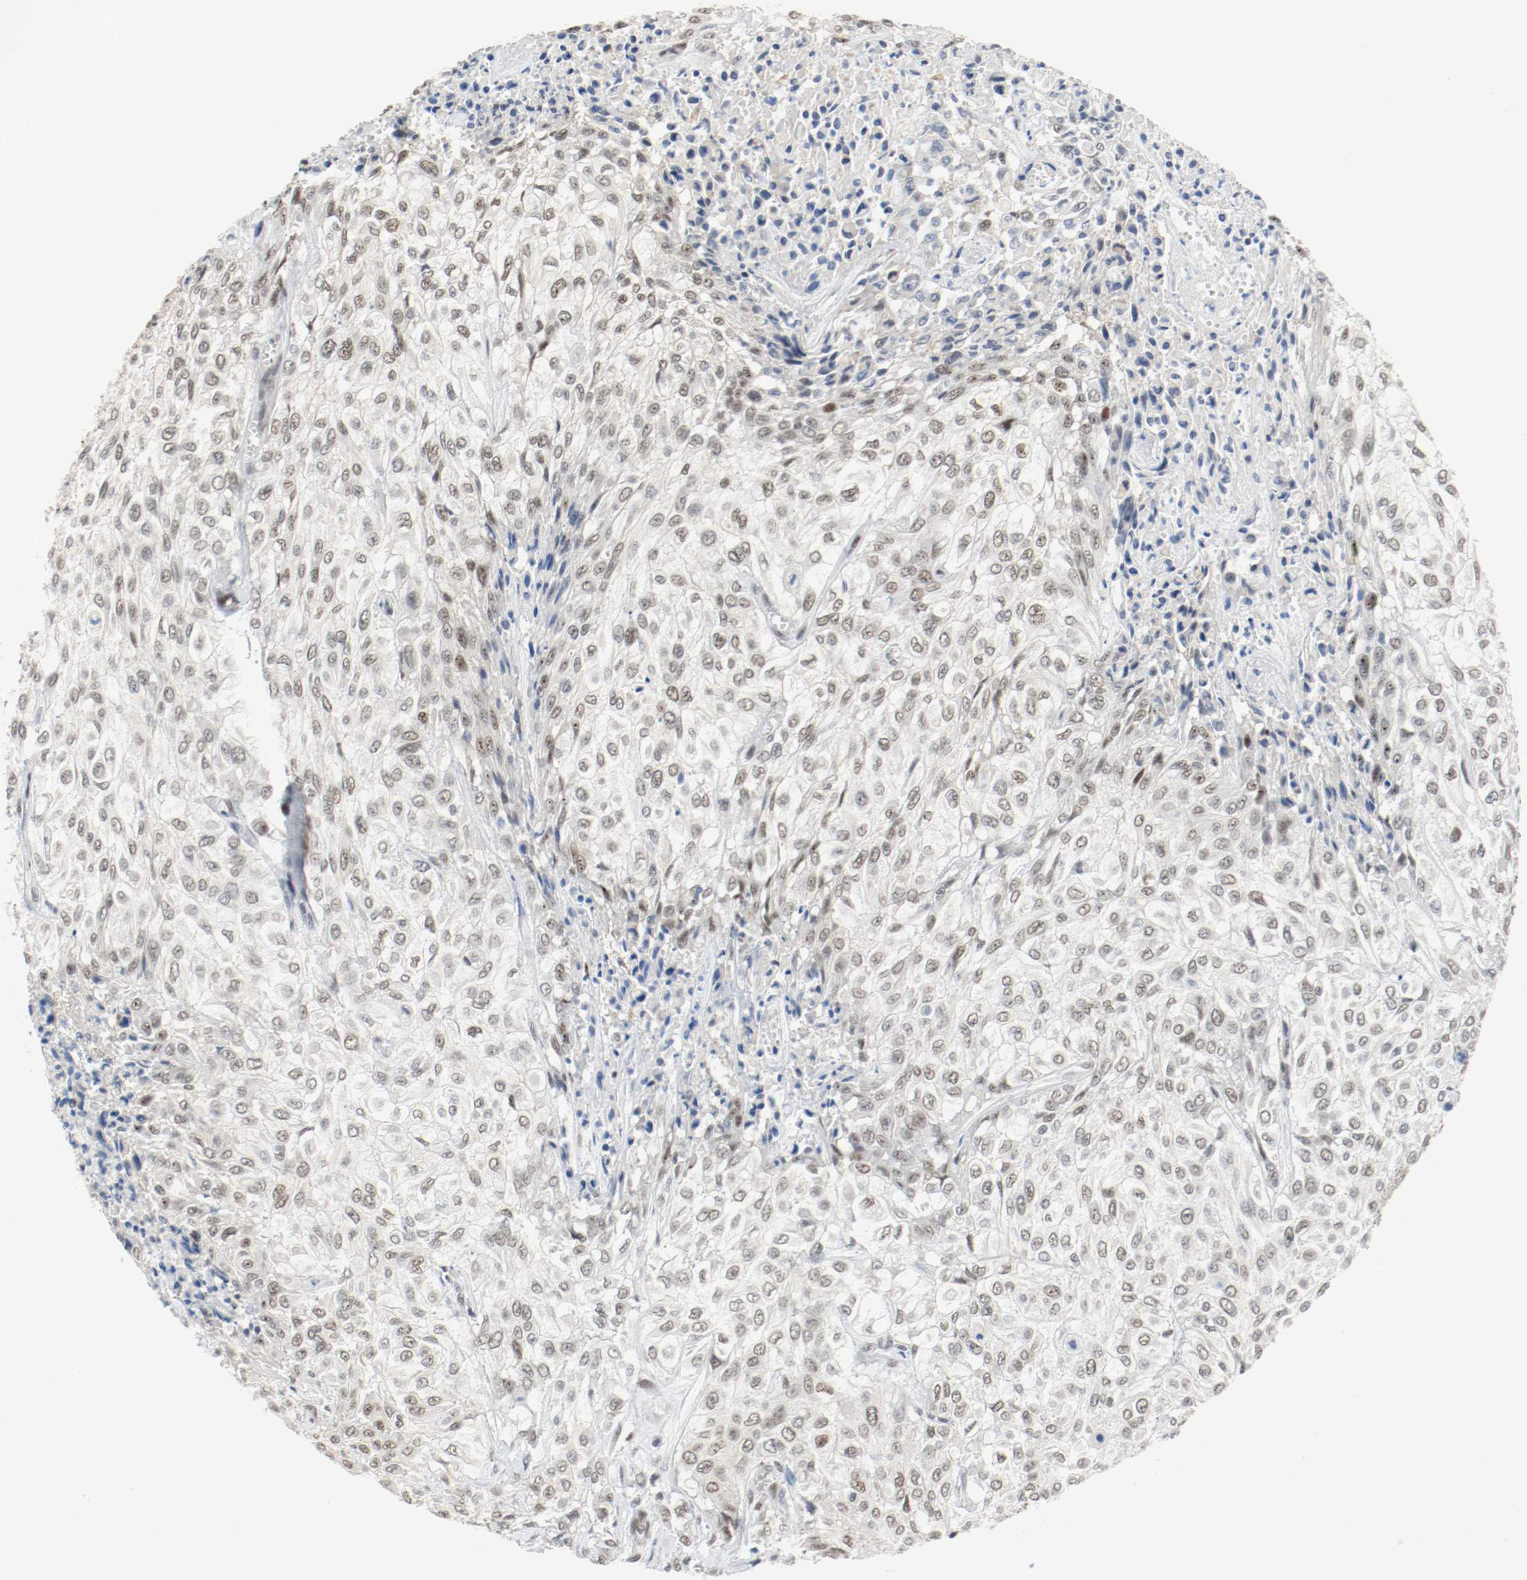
{"staining": {"intensity": "weak", "quantity": "<25%", "location": "nuclear"}, "tissue": "urothelial cancer", "cell_type": "Tumor cells", "image_type": "cancer", "snomed": [{"axis": "morphology", "description": "Urothelial carcinoma, High grade"}, {"axis": "topography", "description": "Urinary bladder"}], "caption": "Tumor cells show no significant expression in urothelial cancer.", "gene": "ASH1L", "patient": {"sex": "male", "age": 57}}